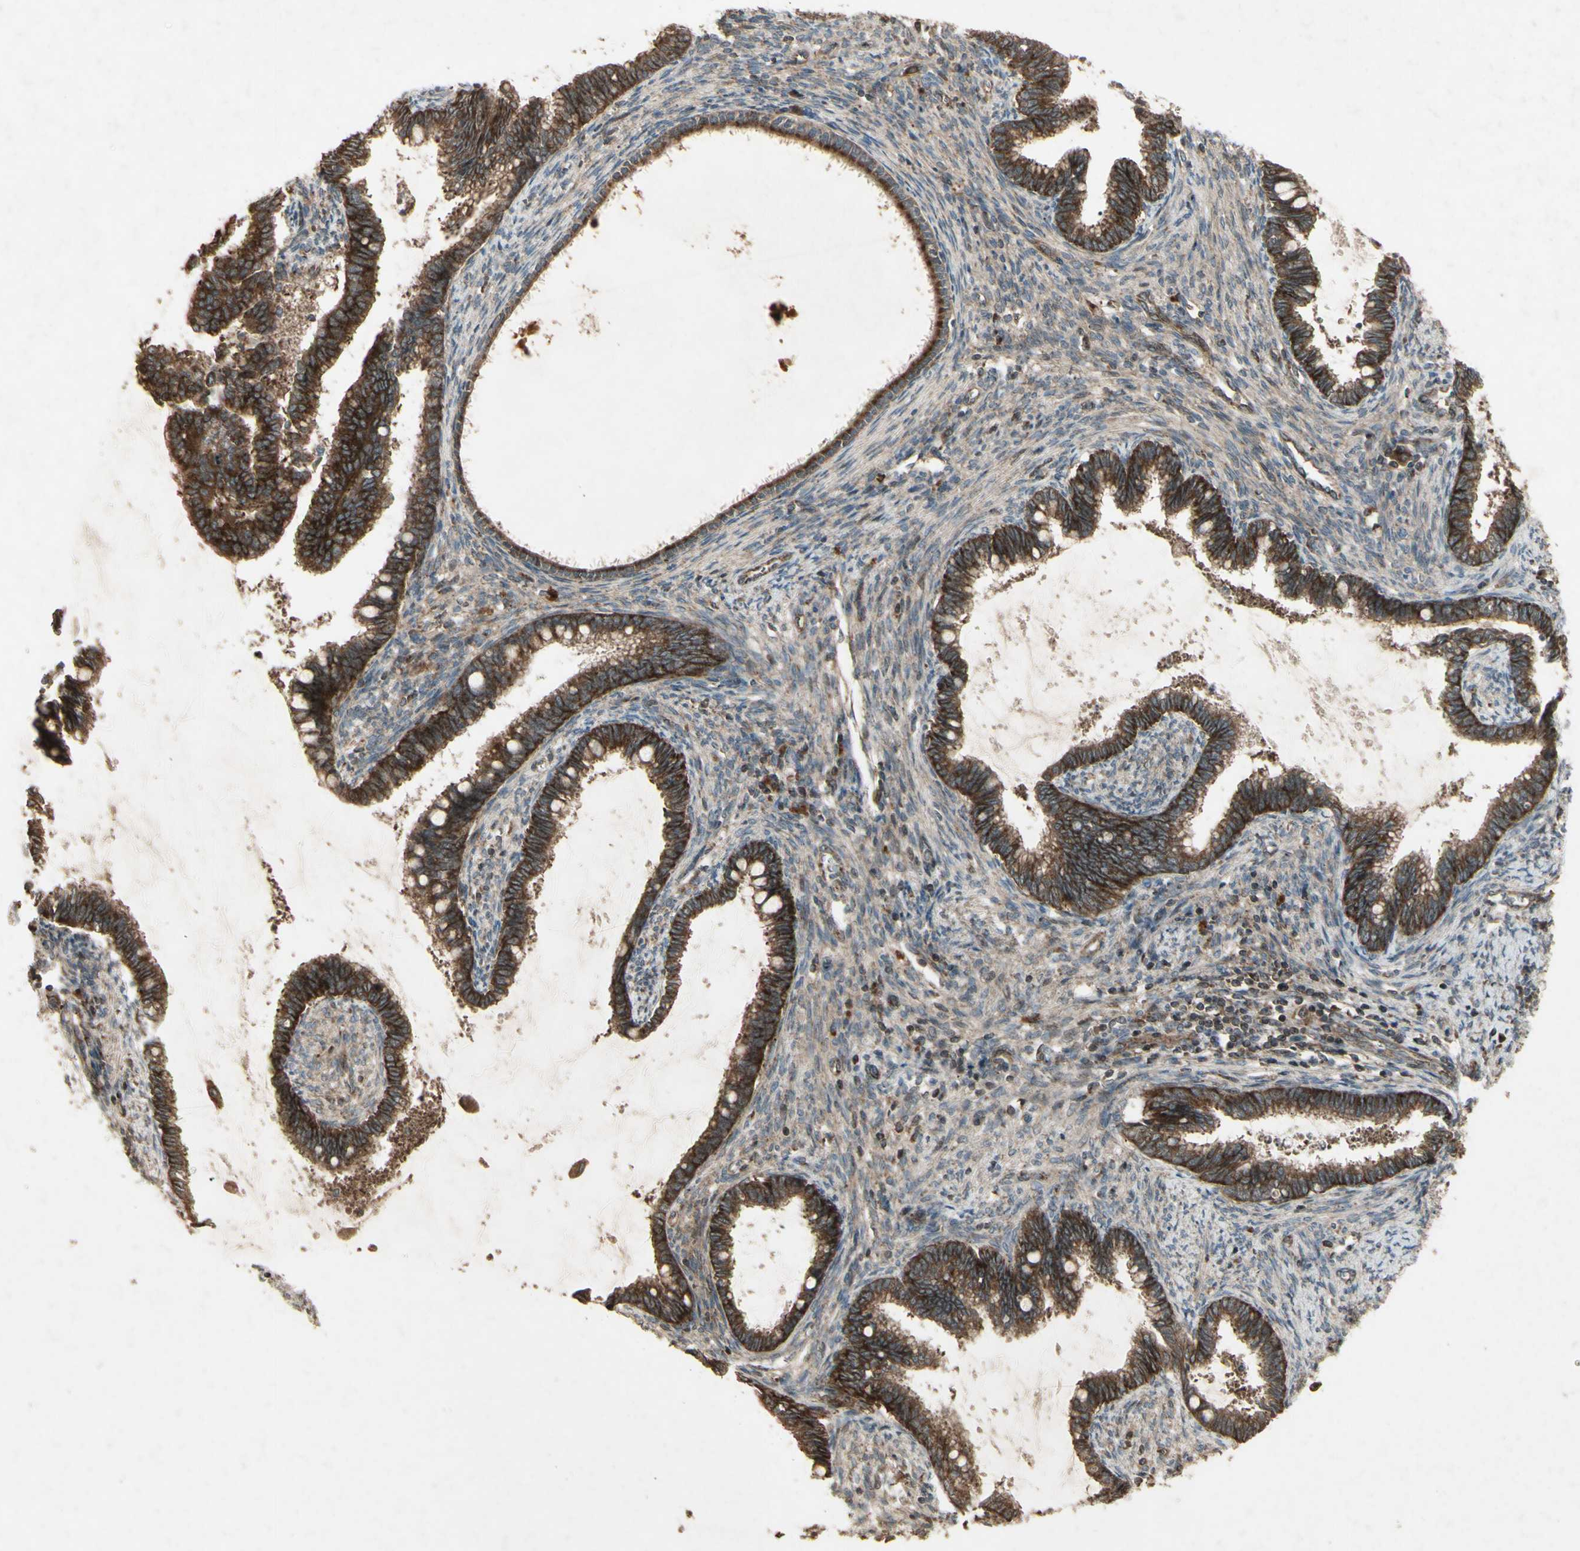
{"staining": {"intensity": "strong", "quantity": ">75%", "location": "cytoplasmic/membranous"}, "tissue": "cervical cancer", "cell_type": "Tumor cells", "image_type": "cancer", "snomed": [{"axis": "morphology", "description": "Adenocarcinoma, NOS"}, {"axis": "topography", "description": "Cervix"}], "caption": "Human adenocarcinoma (cervical) stained for a protein (brown) exhibits strong cytoplasmic/membranous positive expression in approximately >75% of tumor cells.", "gene": "AP1G1", "patient": {"sex": "female", "age": 44}}